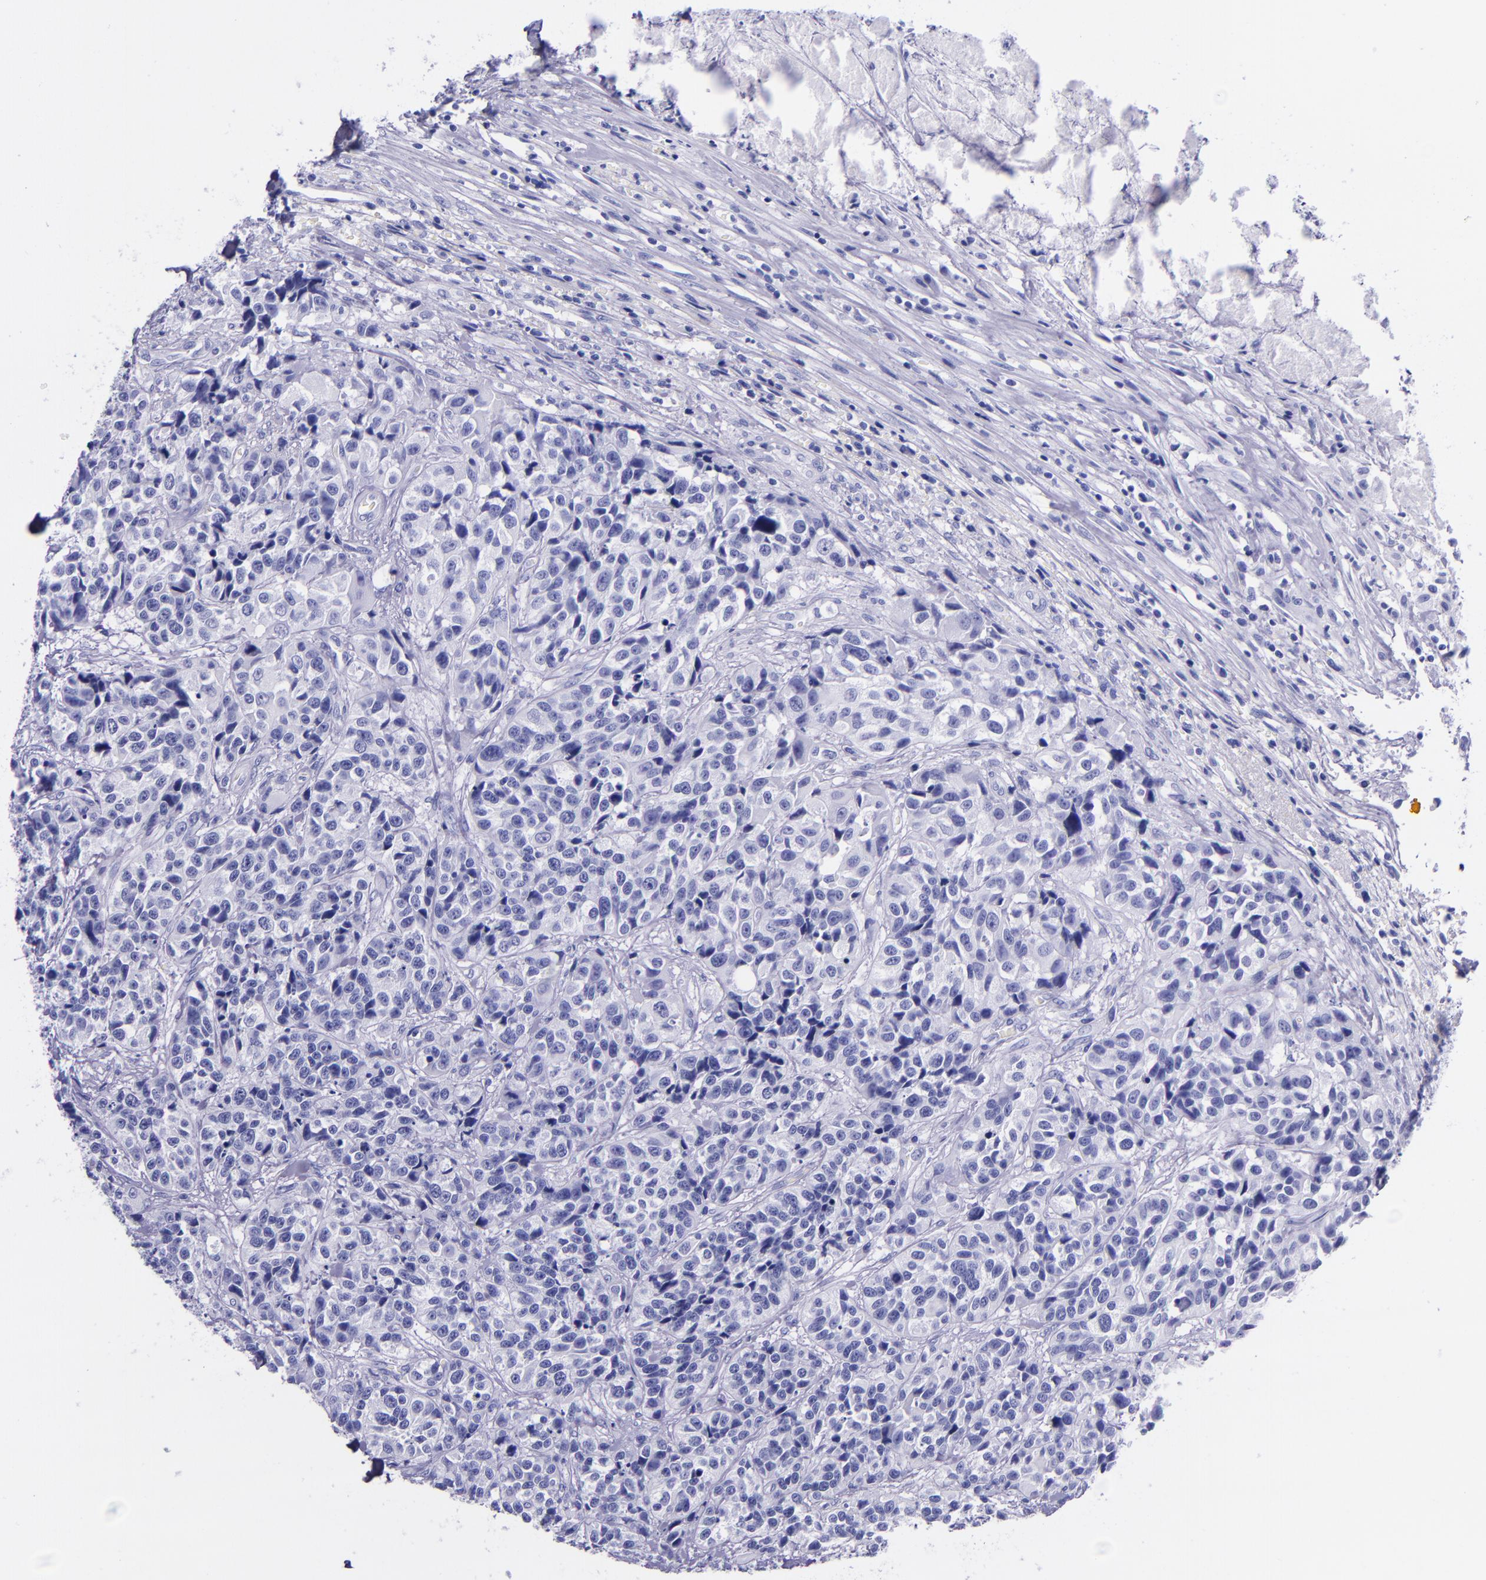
{"staining": {"intensity": "negative", "quantity": "none", "location": "none"}, "tissue": "urothelial cancer", "cell_type": "Tumor cells", "image_type": "cancer", "snomed": [{"axis": "morphology", "description": "Urothelial carcinoma, High grade"}, {"axis": "topography", "description": "Urinary bladder"}], "caption": "Immunohistochemistry (IHC) of high-grade urothelial carcinoma exhibits no staining in tumor cells.", "gene": "MBP", "patient": {"sex": "female", "age": 81}}